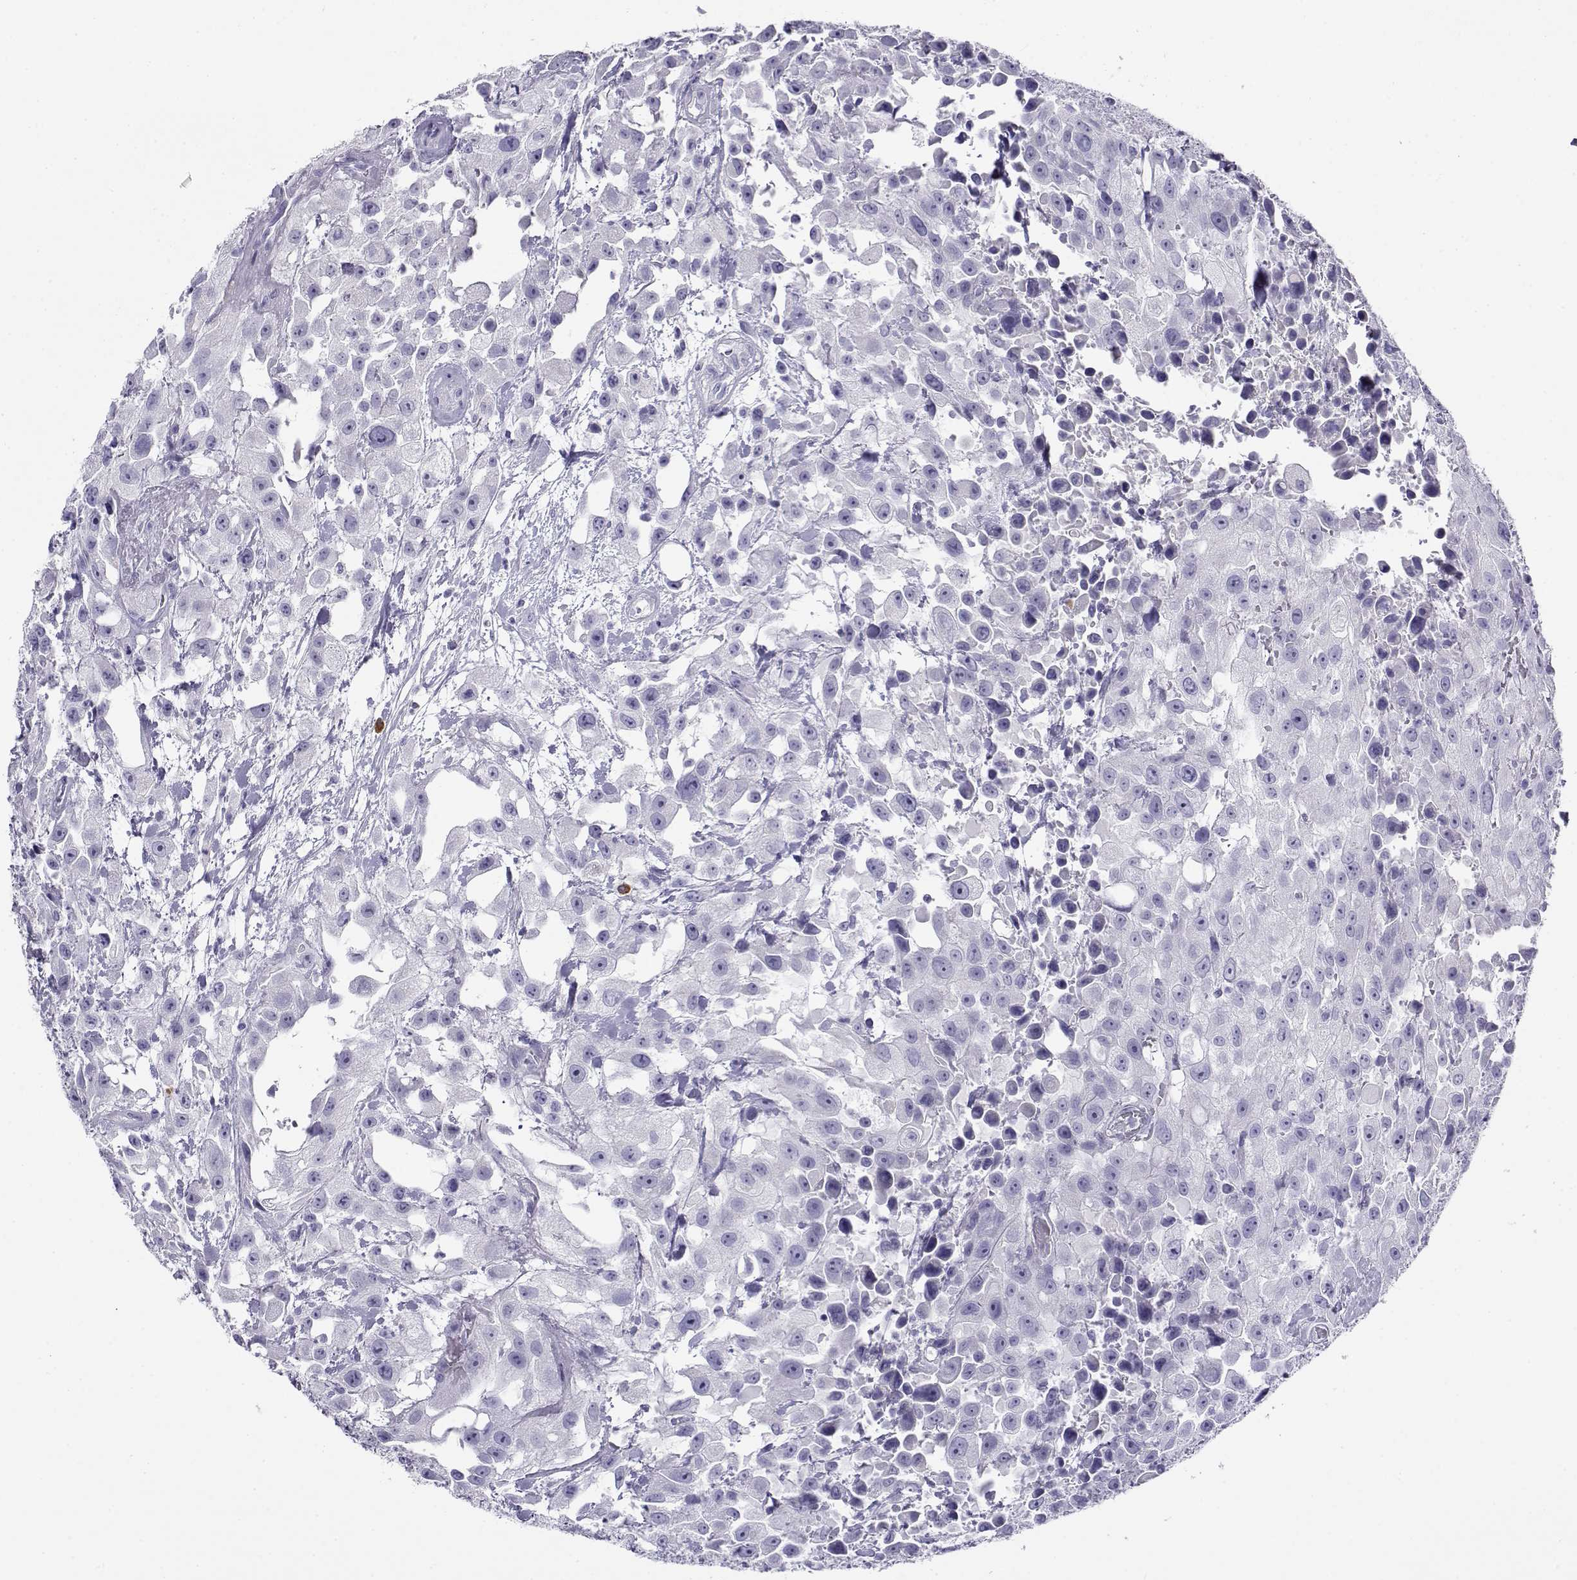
{"staining": {"intensity": "negative", "quantity": "none", "location": "none"}, "tissue": "urothelial cancer", "cell_type": "Tumor cells", "image_type": "cancer", "snomed": [{"axis": "morphology", "description": "Urothelial carcinoma, High grade"}, {"axis": "topography", "description": "Urinary bladder"}], "caption": "This photomicrograph is of high-grade urothelial carcinoma stained with IHC to label a protein in brown with the nuclei are counter-stained blue. There is no staining in tumor cells.", "gene": "CABS1", "patient": {"sex": "male", "age": 79}}